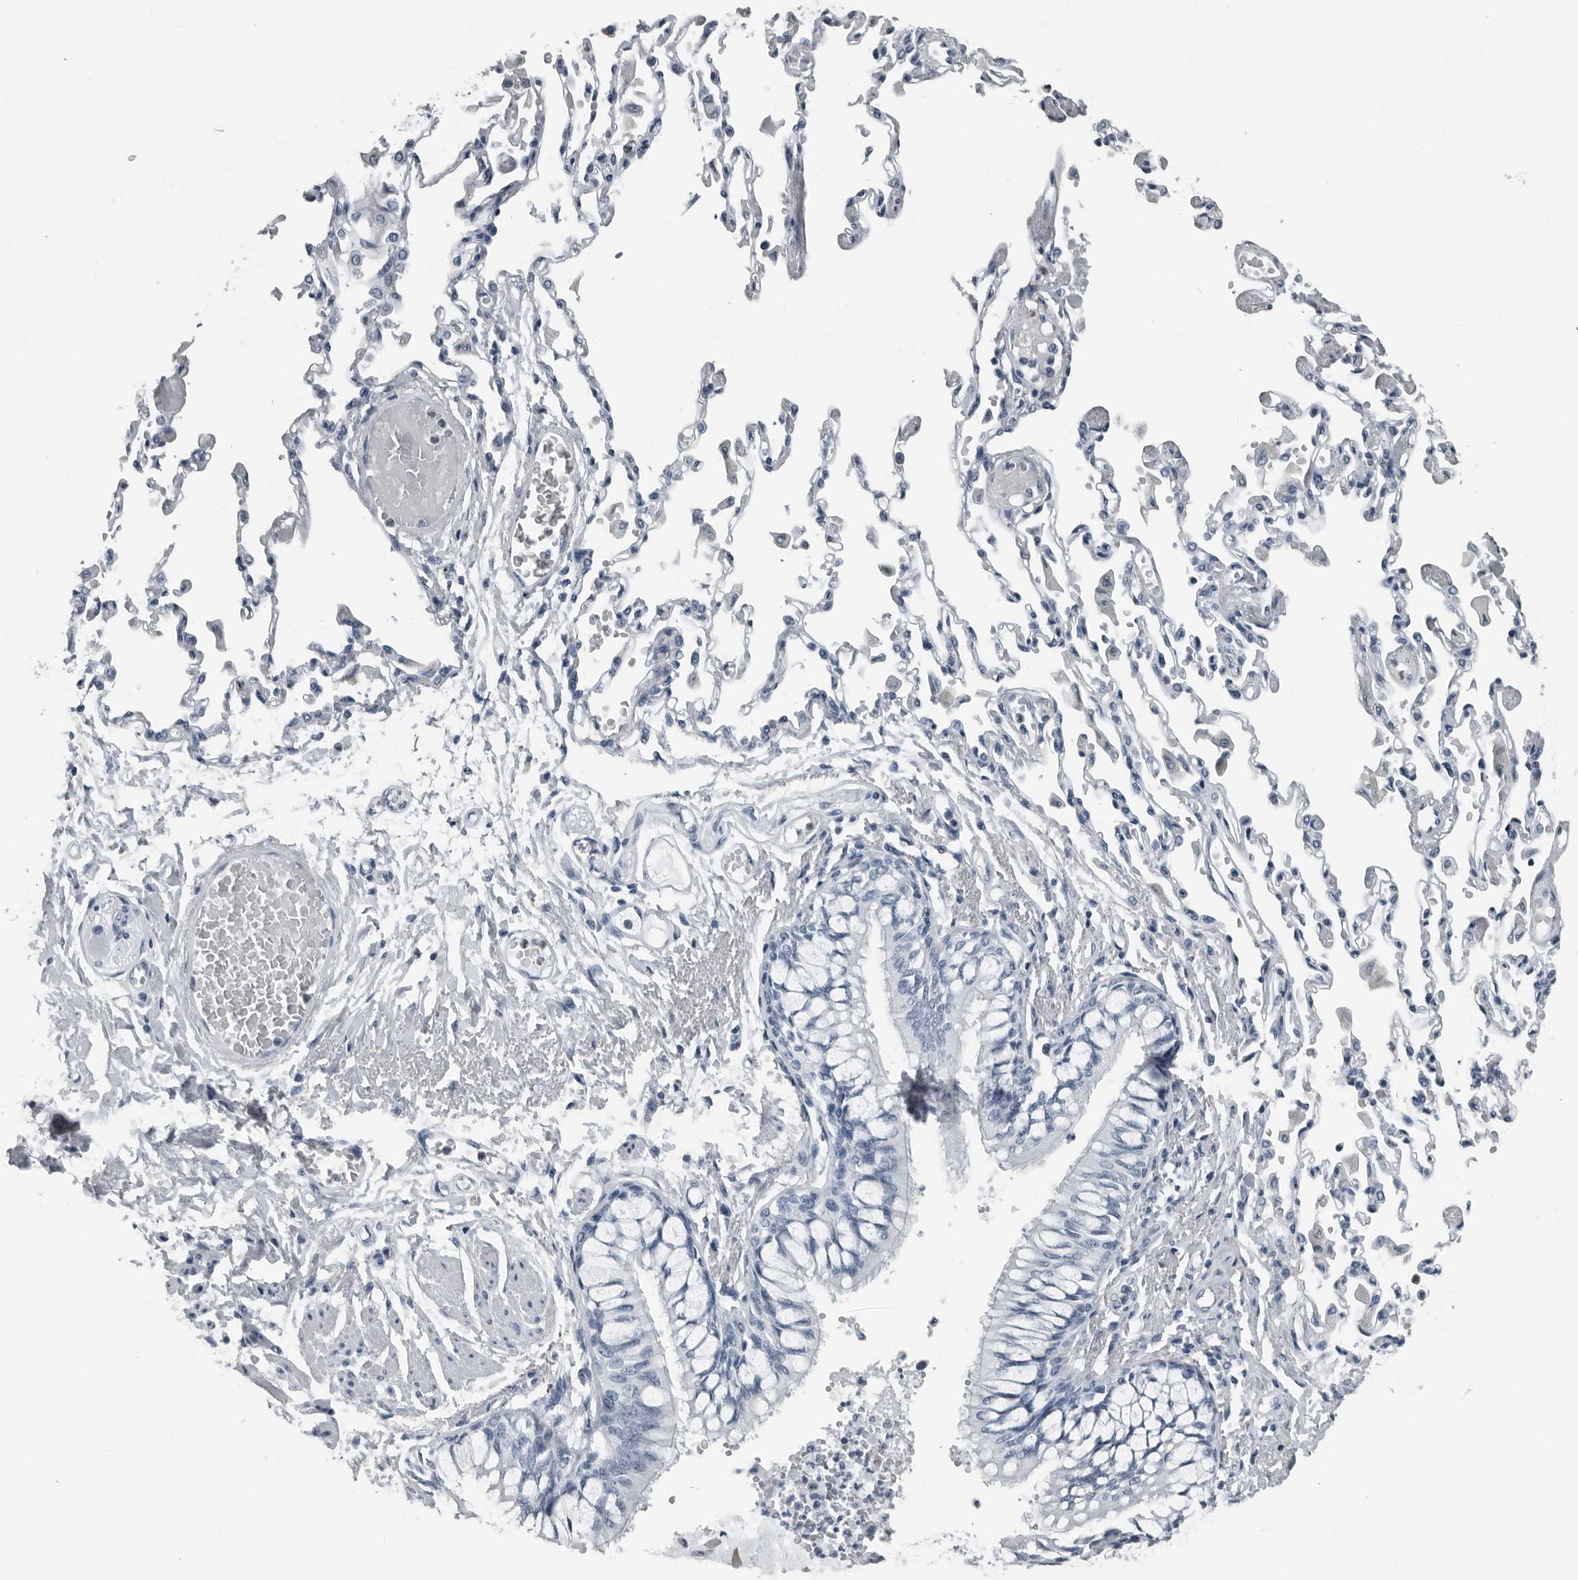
{"staining": {"intensity": "negative", "quantity": "none", "location": "none"}, "tissue": "bronchus", "cell_type": "Respiratory epithelial cells", "image_type": "normal", "snomed": [{"axis": "morphology", "description": "Normal tissue, NOS"}, {"axis": "topography", "description": "Cartilage tissue"}, {"axis": "topography", "description": "Bronchus"}, {"axis": "topography", "description": "Lung"}], "caption": "Immunohistochemistry photomicrograph of normal bronchus stained for a protein (brown), which displays no positivity in respiratory epithelial cells. Brightfield microscopy of immunohistochemistry stained with DAB (brown) and hematoxylin (blue), captured at high magnification.", "gene": "PRSS1", "patient": {"sex": "female", "age": 49}}